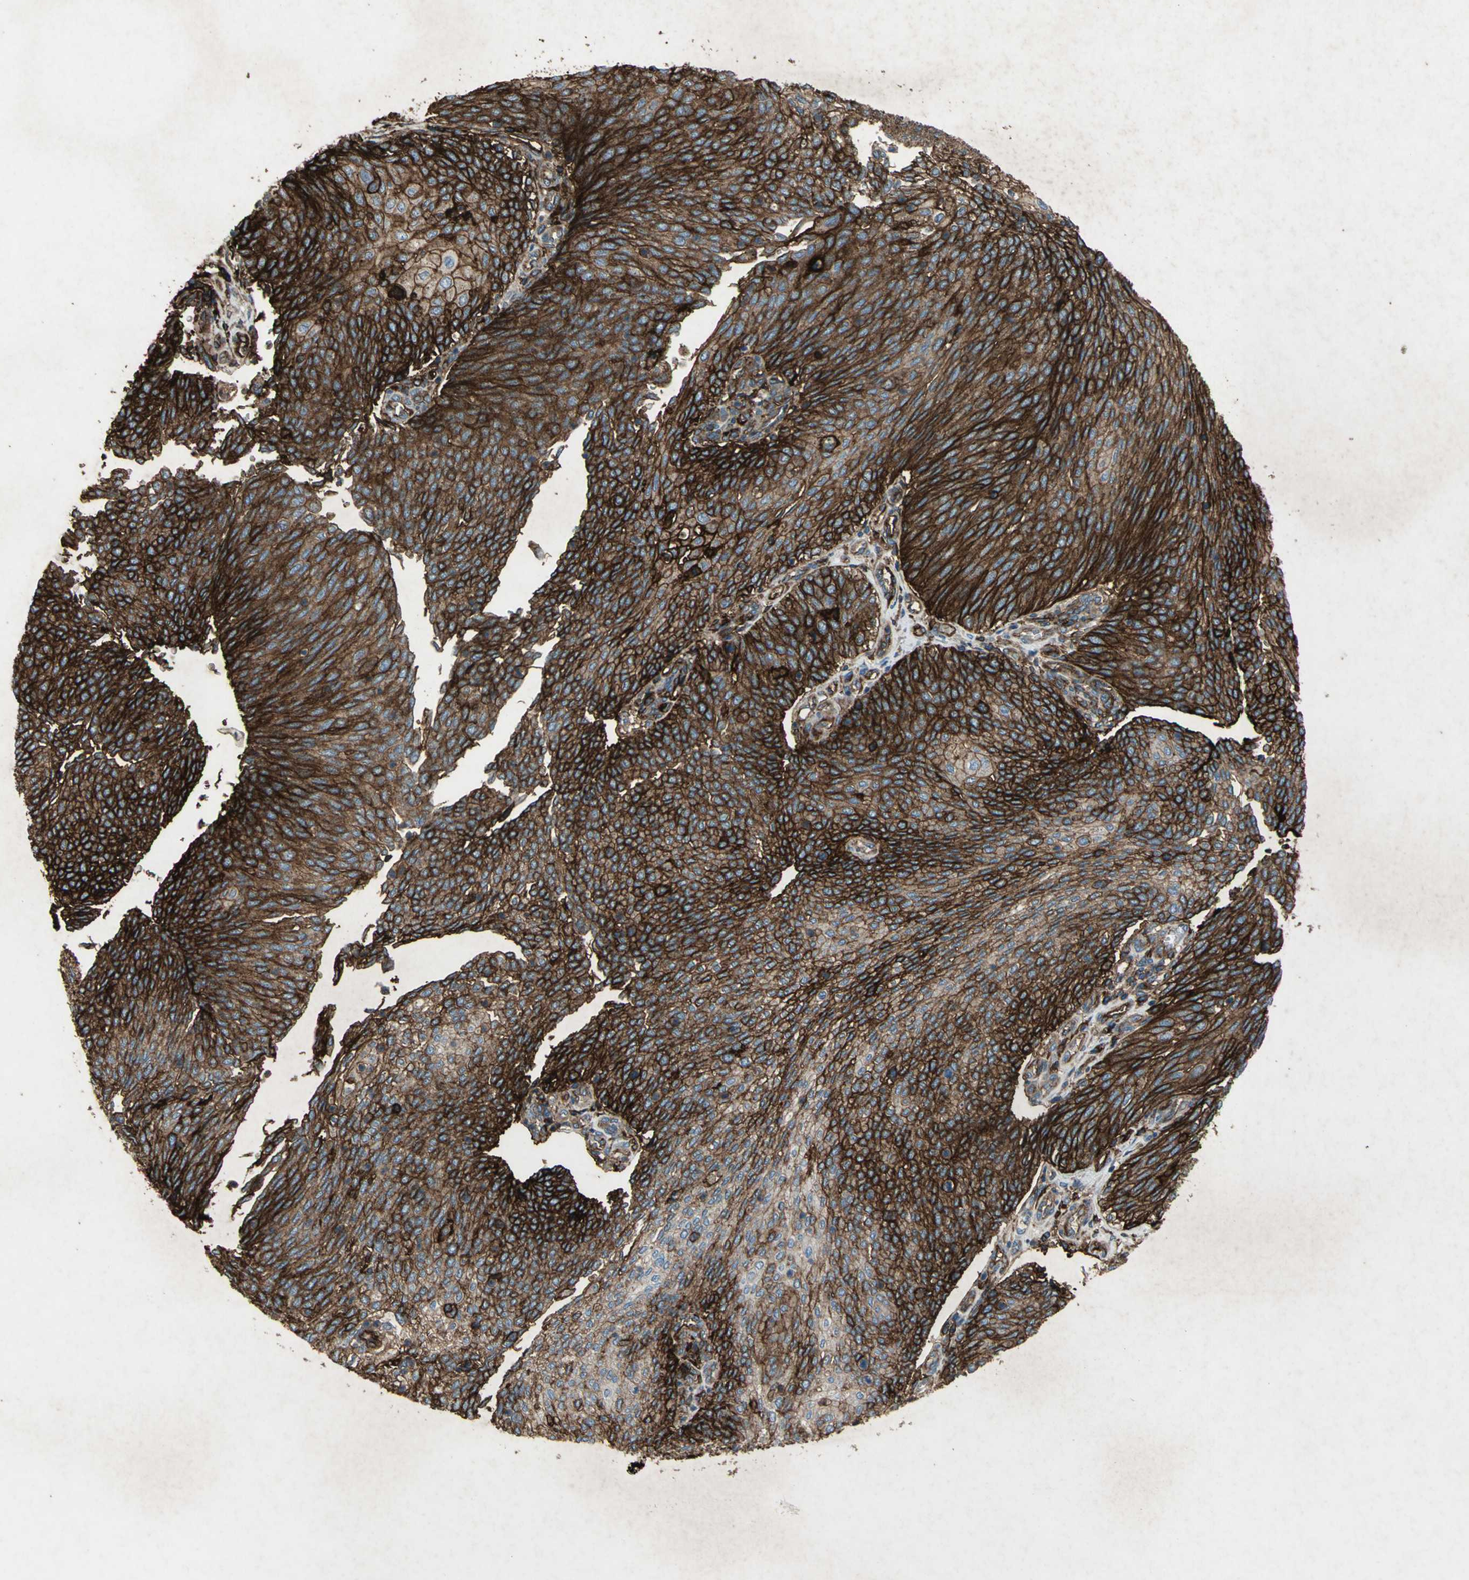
{"staining": {"intensity": "strong", "quantity": ">75%", "location": "cytoplasmic/membranous"}, "tissue": "urothelial cancer", "cell_type": "Tumor cells", "image_type": "cancer", "snomed": [{"axis": "morphology", "description": "Urothelial carcinoma, Low grade"}, {"axis": "topography", "description": "Urinary bladder"}], "caption": "Immunohistochemistry (IHC) (DAB) staining of urothelial cancer exhibits strong cytoplasmic/membranous protein expression in about >75% of tumor cells.", "gene": "CCR6", "patient": {"sex": "female", "age": 79}}